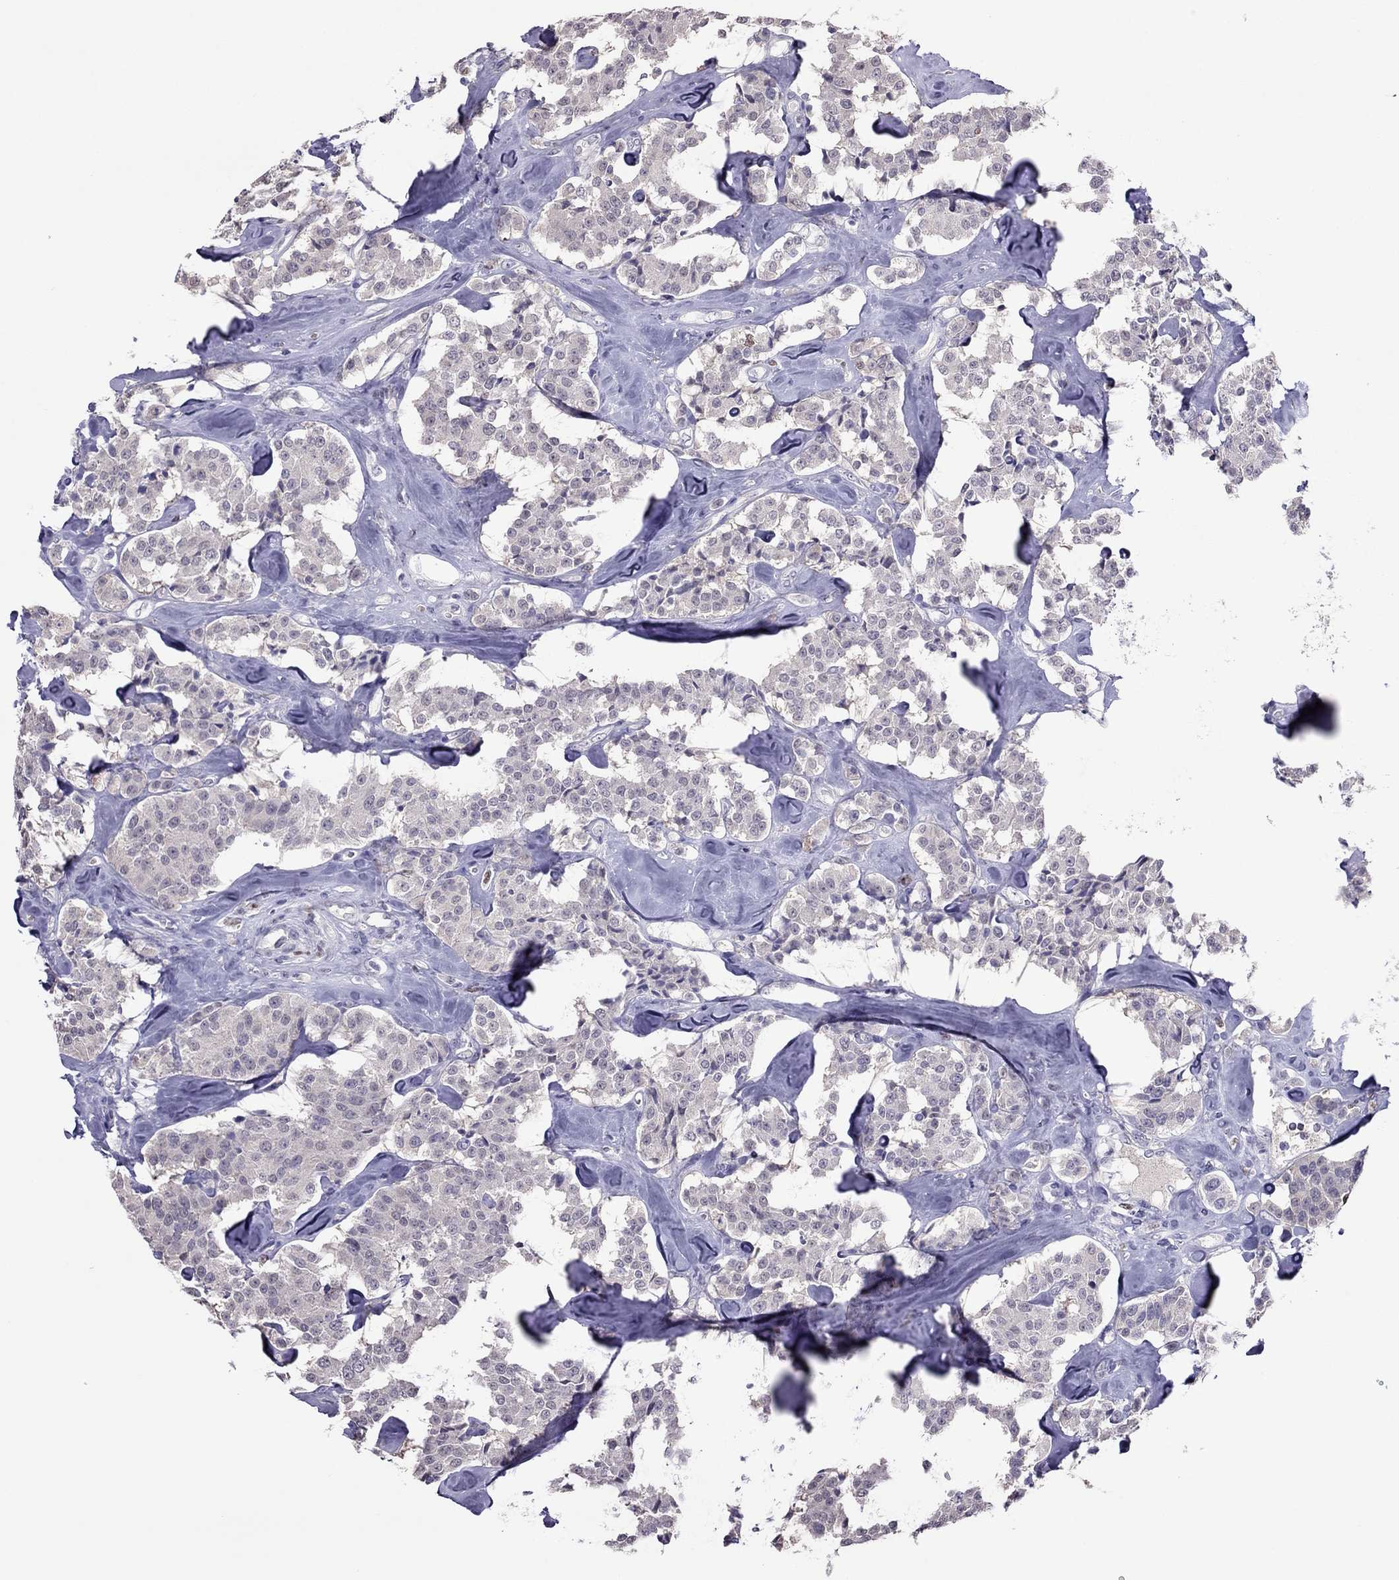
{"staining": {"intensity": "negative", "quantity": "none", "location": "none"}, "tissue": "carcinoid", "cell_type": "Tumor cells", "image_type": "cancer", "snomed": [{"axis": "morphology", "description": "Carcinoid, malignant, NOS"}, {"axis": "topography", "description": "Pancreas"}], "caption": "This is an immunohistochemistry photomicrograph of carcinoid. There is no staining in tumor cells.", "gene": "SPINT3", "patient": {"sex": "male", "age": 41}}